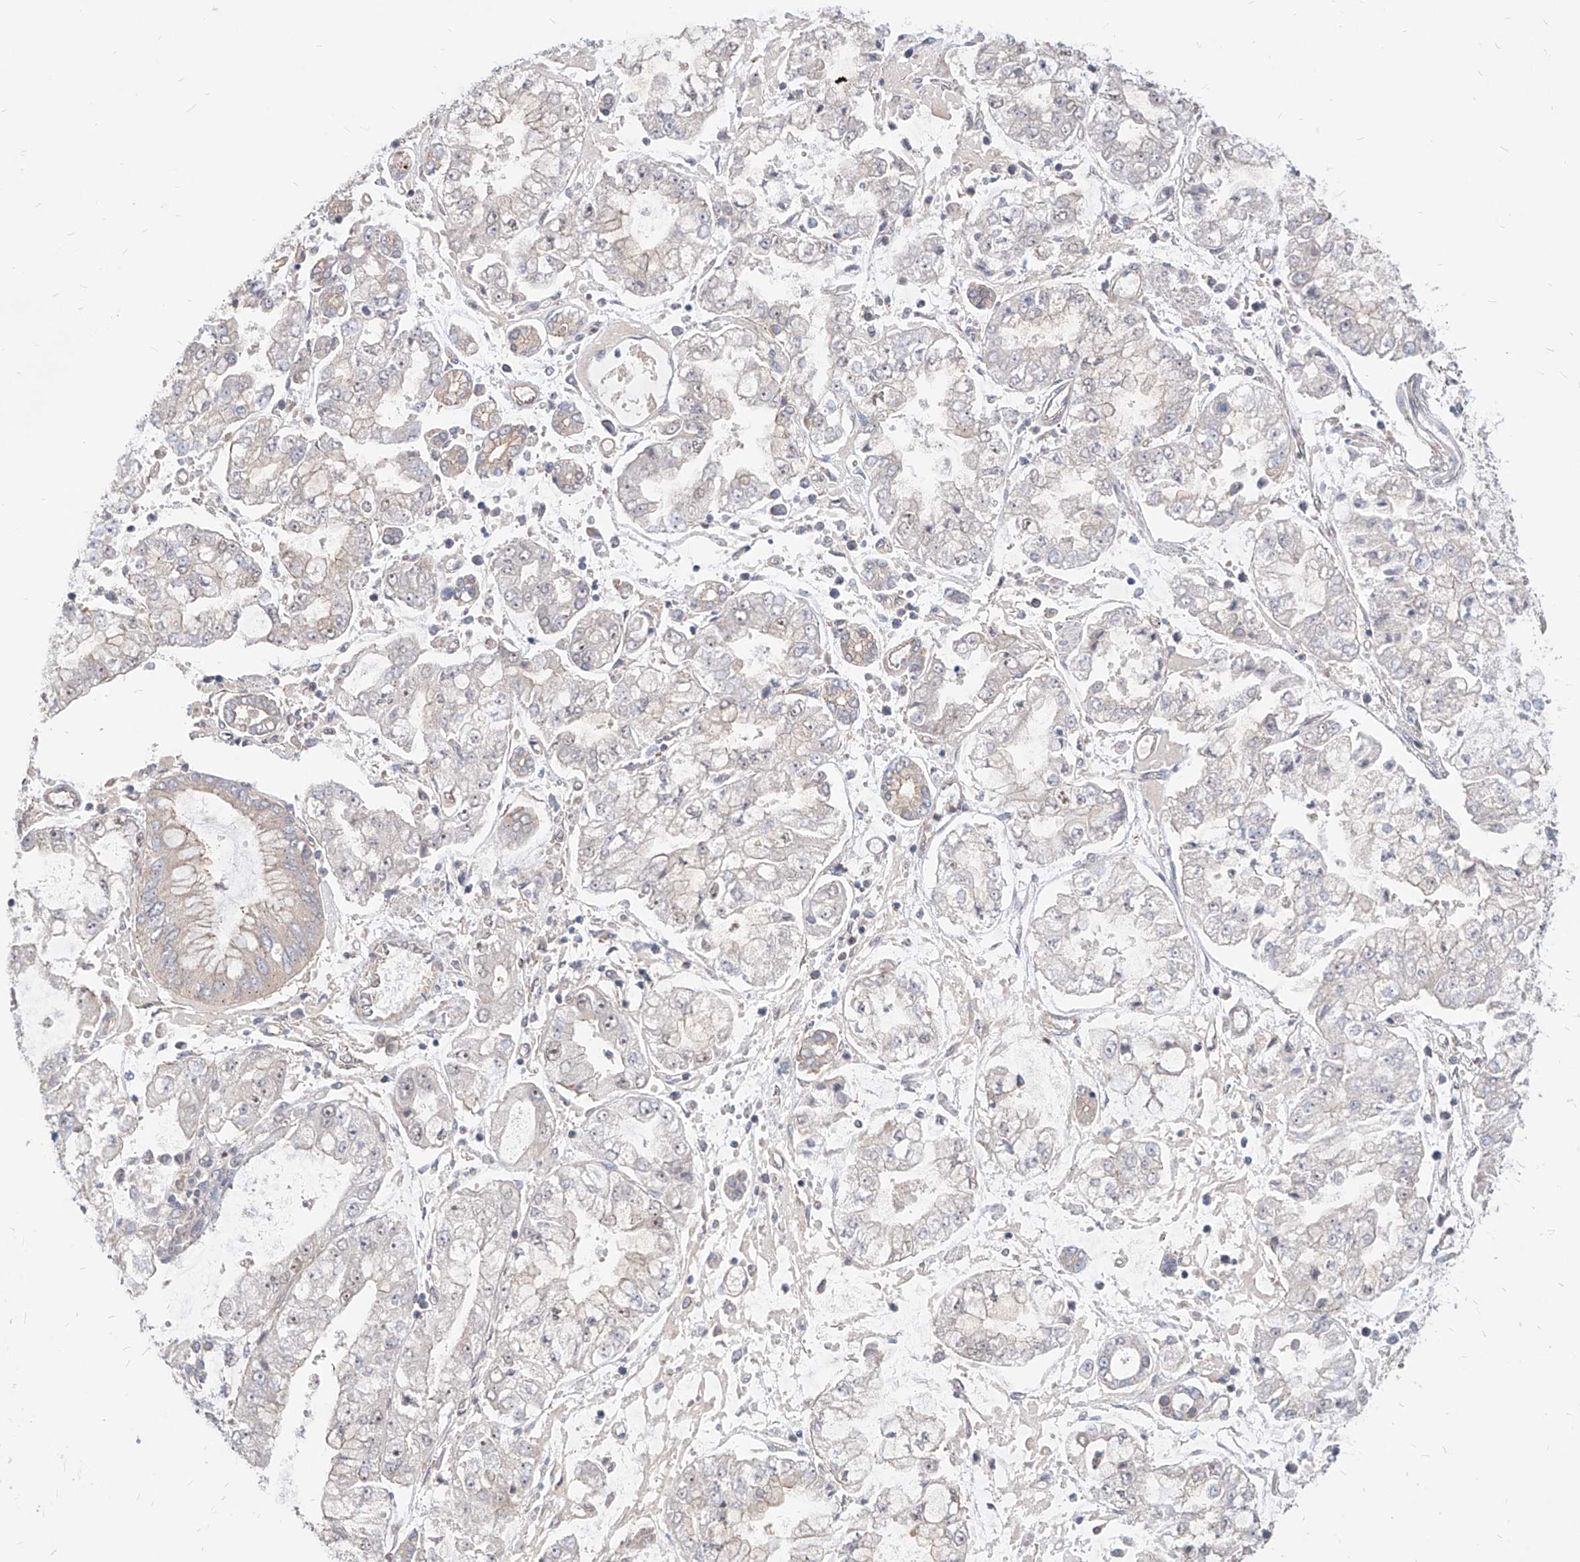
{"staining": {"intensity": "negative", "quantity": "none", "location": "none"}, "tissue": "stomach cancer", "cell_type": "Tumor cells", "image_type": "cancer", "snomed": [{"axis": "morphology", "description": "Adenocarcinoma, NOS"}, {"axis": "topography", "description": "Stomach"}], "caption": "Image shows no significant protein positivity in tumor cells of stomach adenocarcinoma.", "gene": "TSNAX", "patient": {"sex": "male", "age": 76}}